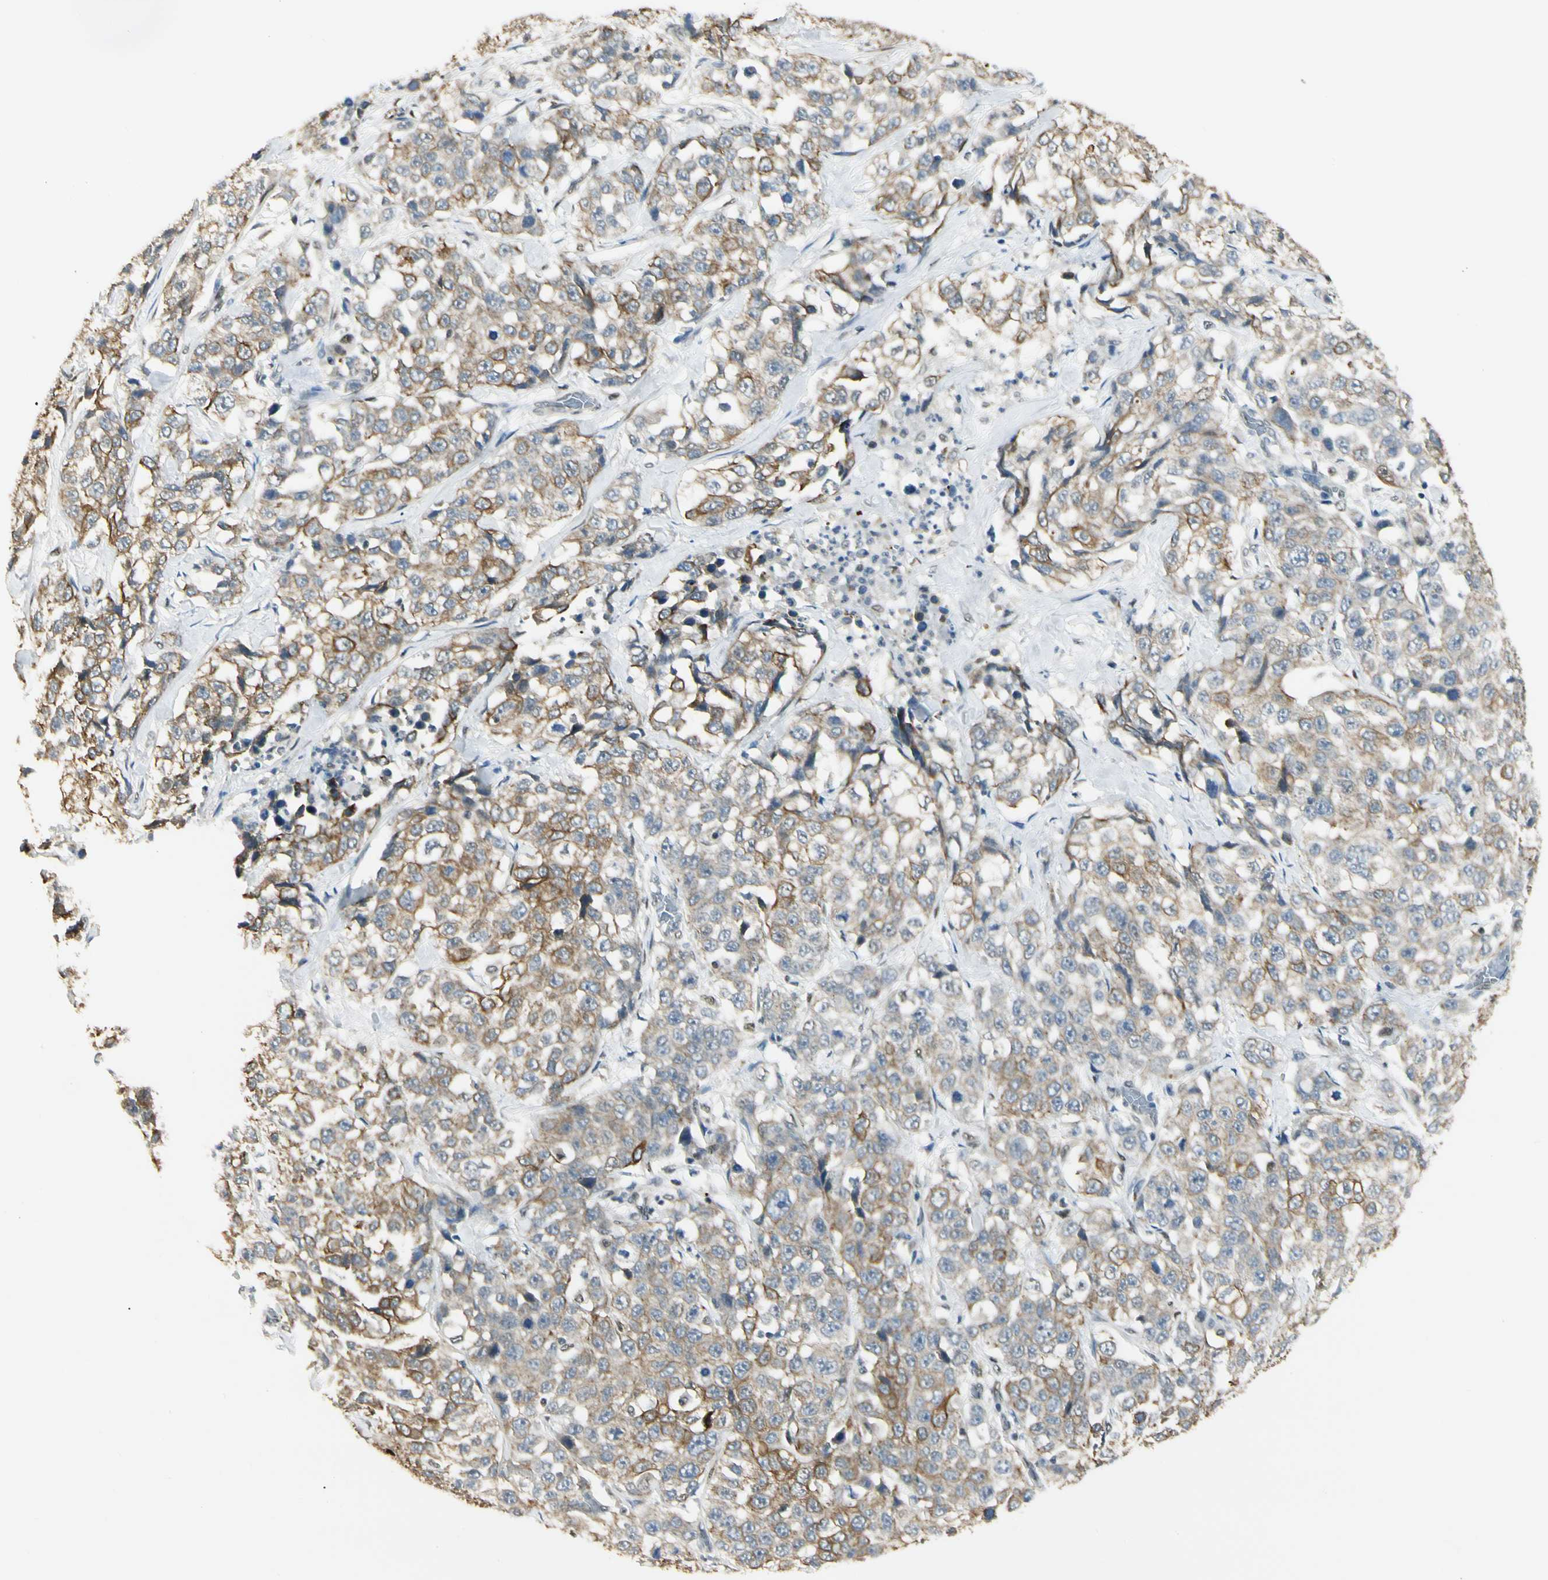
{"staining": {"intensity": "moderate", "quantity": ">75%", "location": "cytoplasmic/membranous"}, "tissue": "stomach cancer", "cell_type": "Tumor cells", "image_type": "cancer", "snomed": [{"axis": "morphology", "description": "Normal tissue, NOS"}, {"axis": "morphology", "description": "Adenocarcinoma, NOS"}, {"axis": "topography", "description": "Stomach"}], "caption": "Stomach cancer (adenocarcinoma) stained with immunohistochemistry shows moderate cytoplasmic/membranous expression in approximately >75% of tumor cells. Nuclei are stained in blue.", "gene": "ATXN1", "patient": {"sex": "male", "age": 48}}